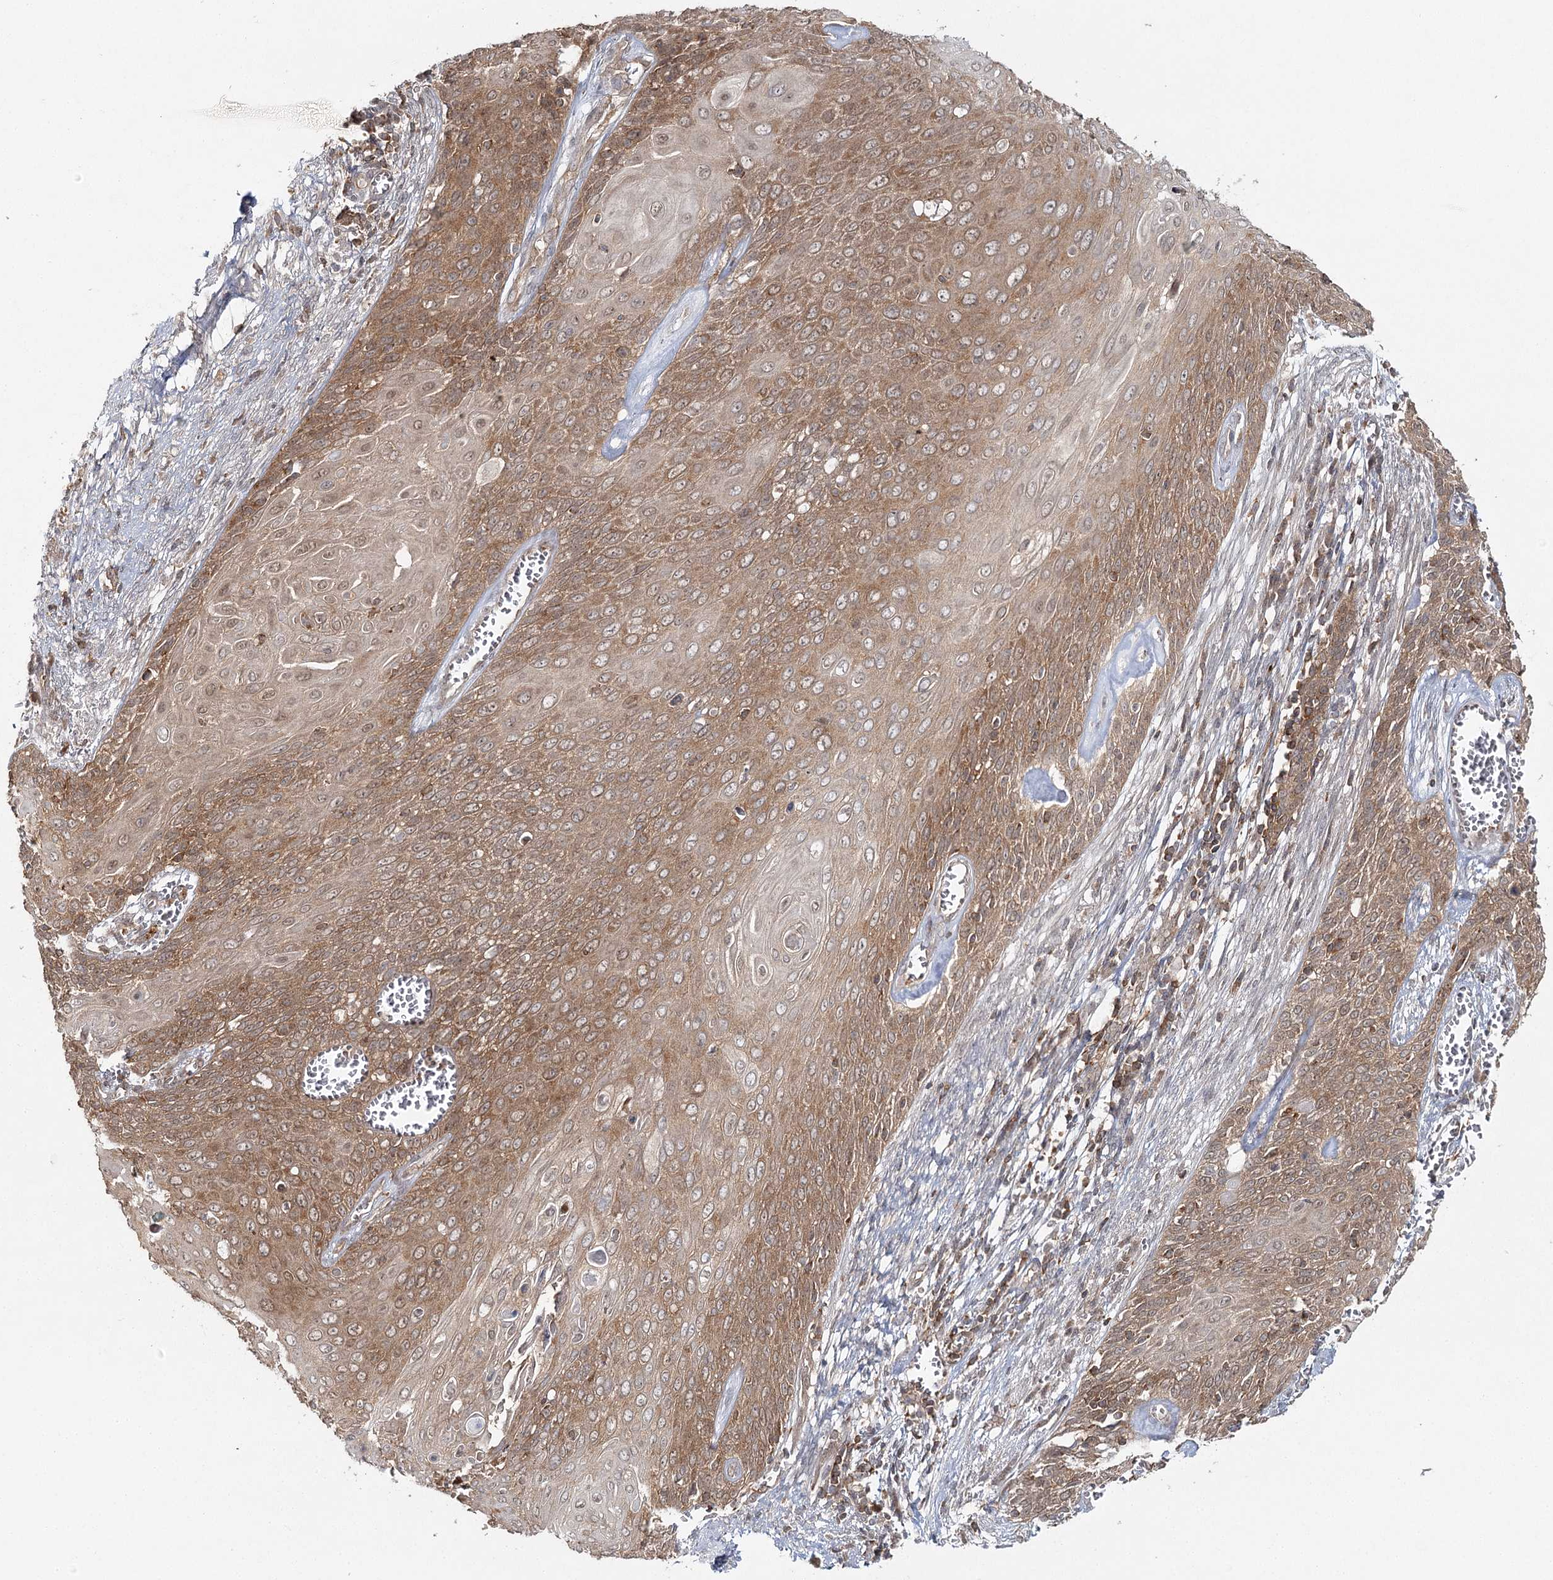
{"staining": {"intensity": "moderate", "quantity": ">75%", "location": "cytoplasmic/membranous,nuclear"}, "tissue": "cervical cancer", "cell_type": "Tumor cells", "image_type": "cancer", "snomed": [{"axis": "morphology", "description": "Squamous cell carcinoma, NOS"}, {"axis": "topography", "description": "Cervix"}], "caption": "A brown stain shows moderate cytoplasmic/membranous and nuclear positivity of a protein in human cervical squamous cell carcinoma tumor cells. The protein is stained brown, and the nuclei are stained in blue (DAB IHC with brightfield microscopy, high magnification).", "gene": "FAM120B", "patient": {"sex": "female", "age": 39}}